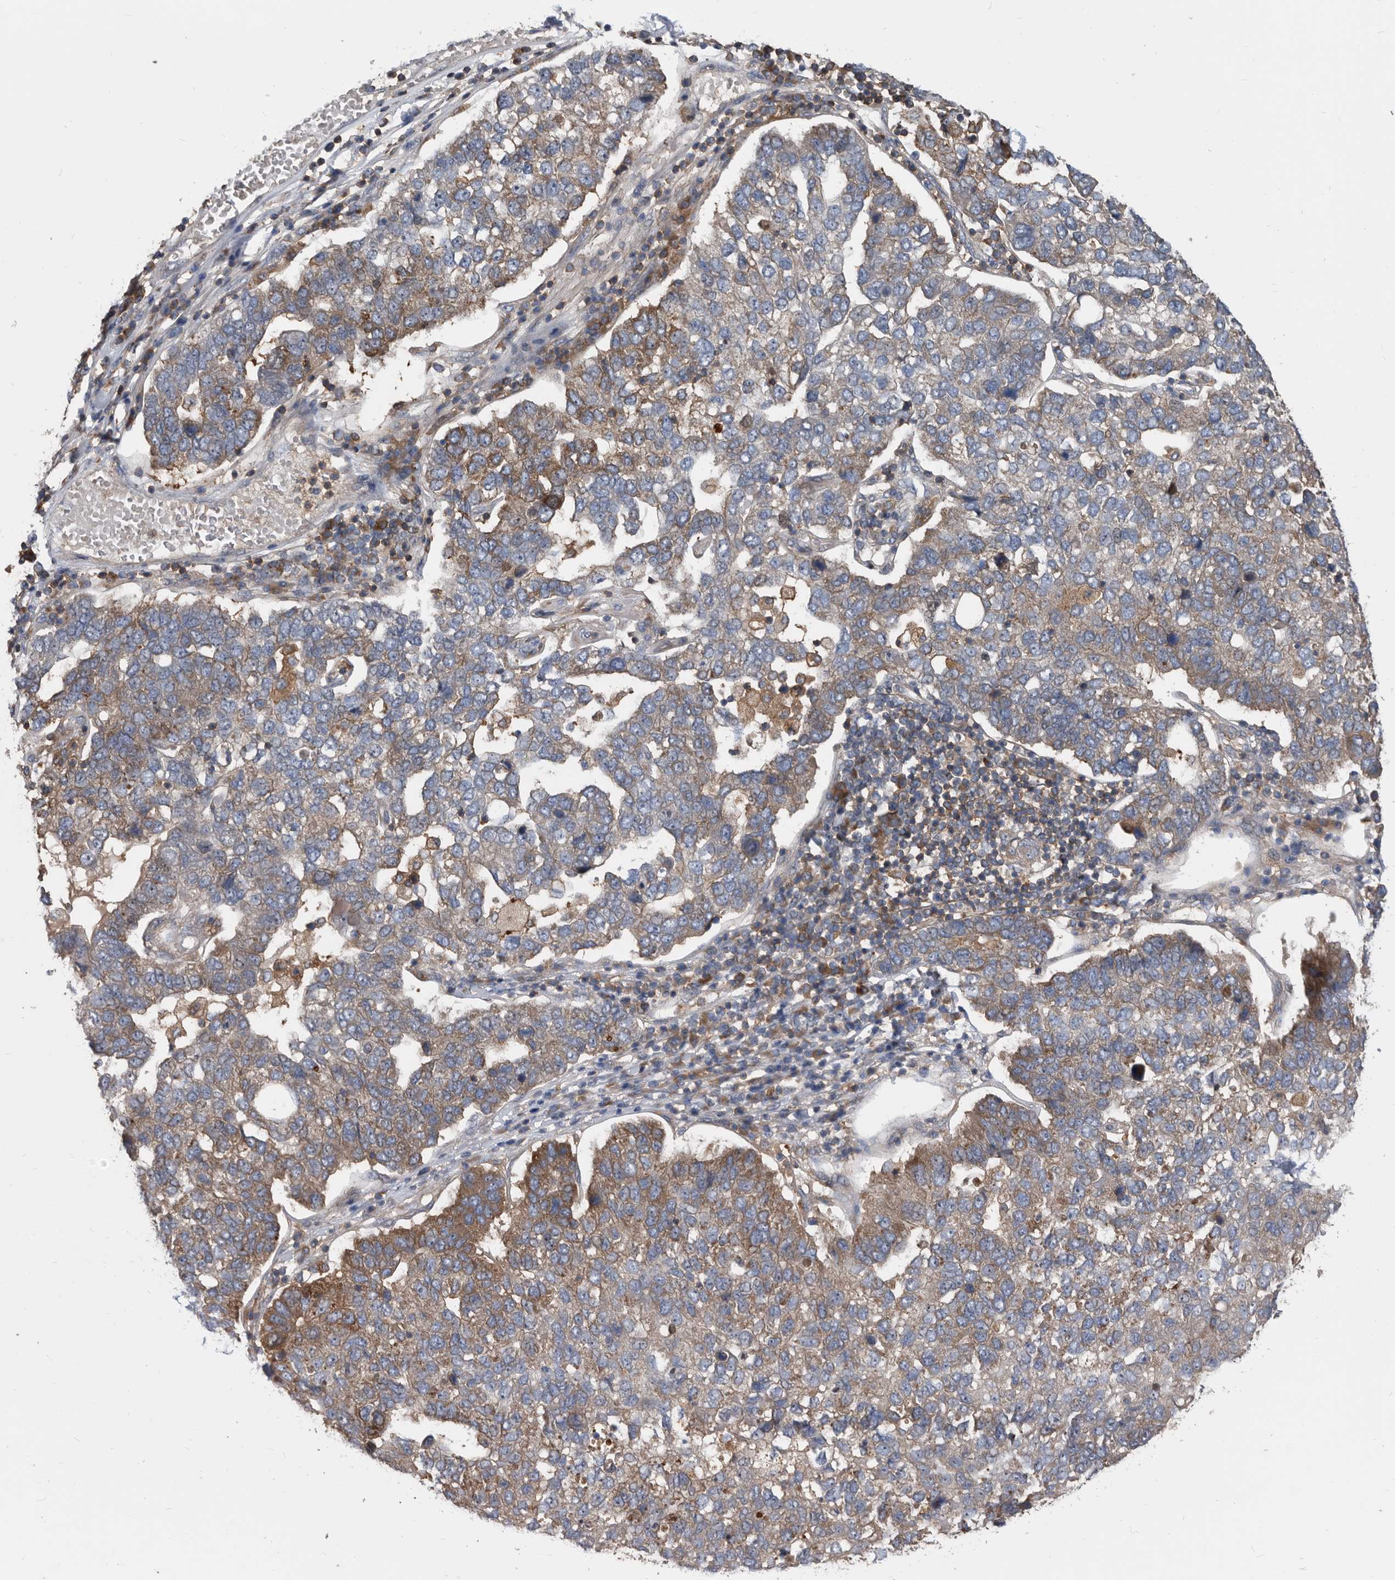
{"staining": {"intensity": "weak", "quantity": ">75%", "location": "cytoplasmic/membranous"}, "tissue": "pancreatic cancer", "cell_type": "Tumor cells", "image_type": "cancer", "snomed": [{"axis": "morphology", "description": "Adenocarcinoma, NOS"}, {"axis": "topography", "description": "Pancreas"}], "caption": "Weak cytoplasmic/membranous protein positivity is identified in about >75% of tumor cells in adenocarcinoma (pancreatic). The staining was performed using DAB (3,3'-diaminobenzidine) to visualize the protein expression in brown, while the nuclei were stained in blue with hematoxylin (Magnification: 20x).", "gene": "APEH", "patient": {"sex": "female", "age": 61}}